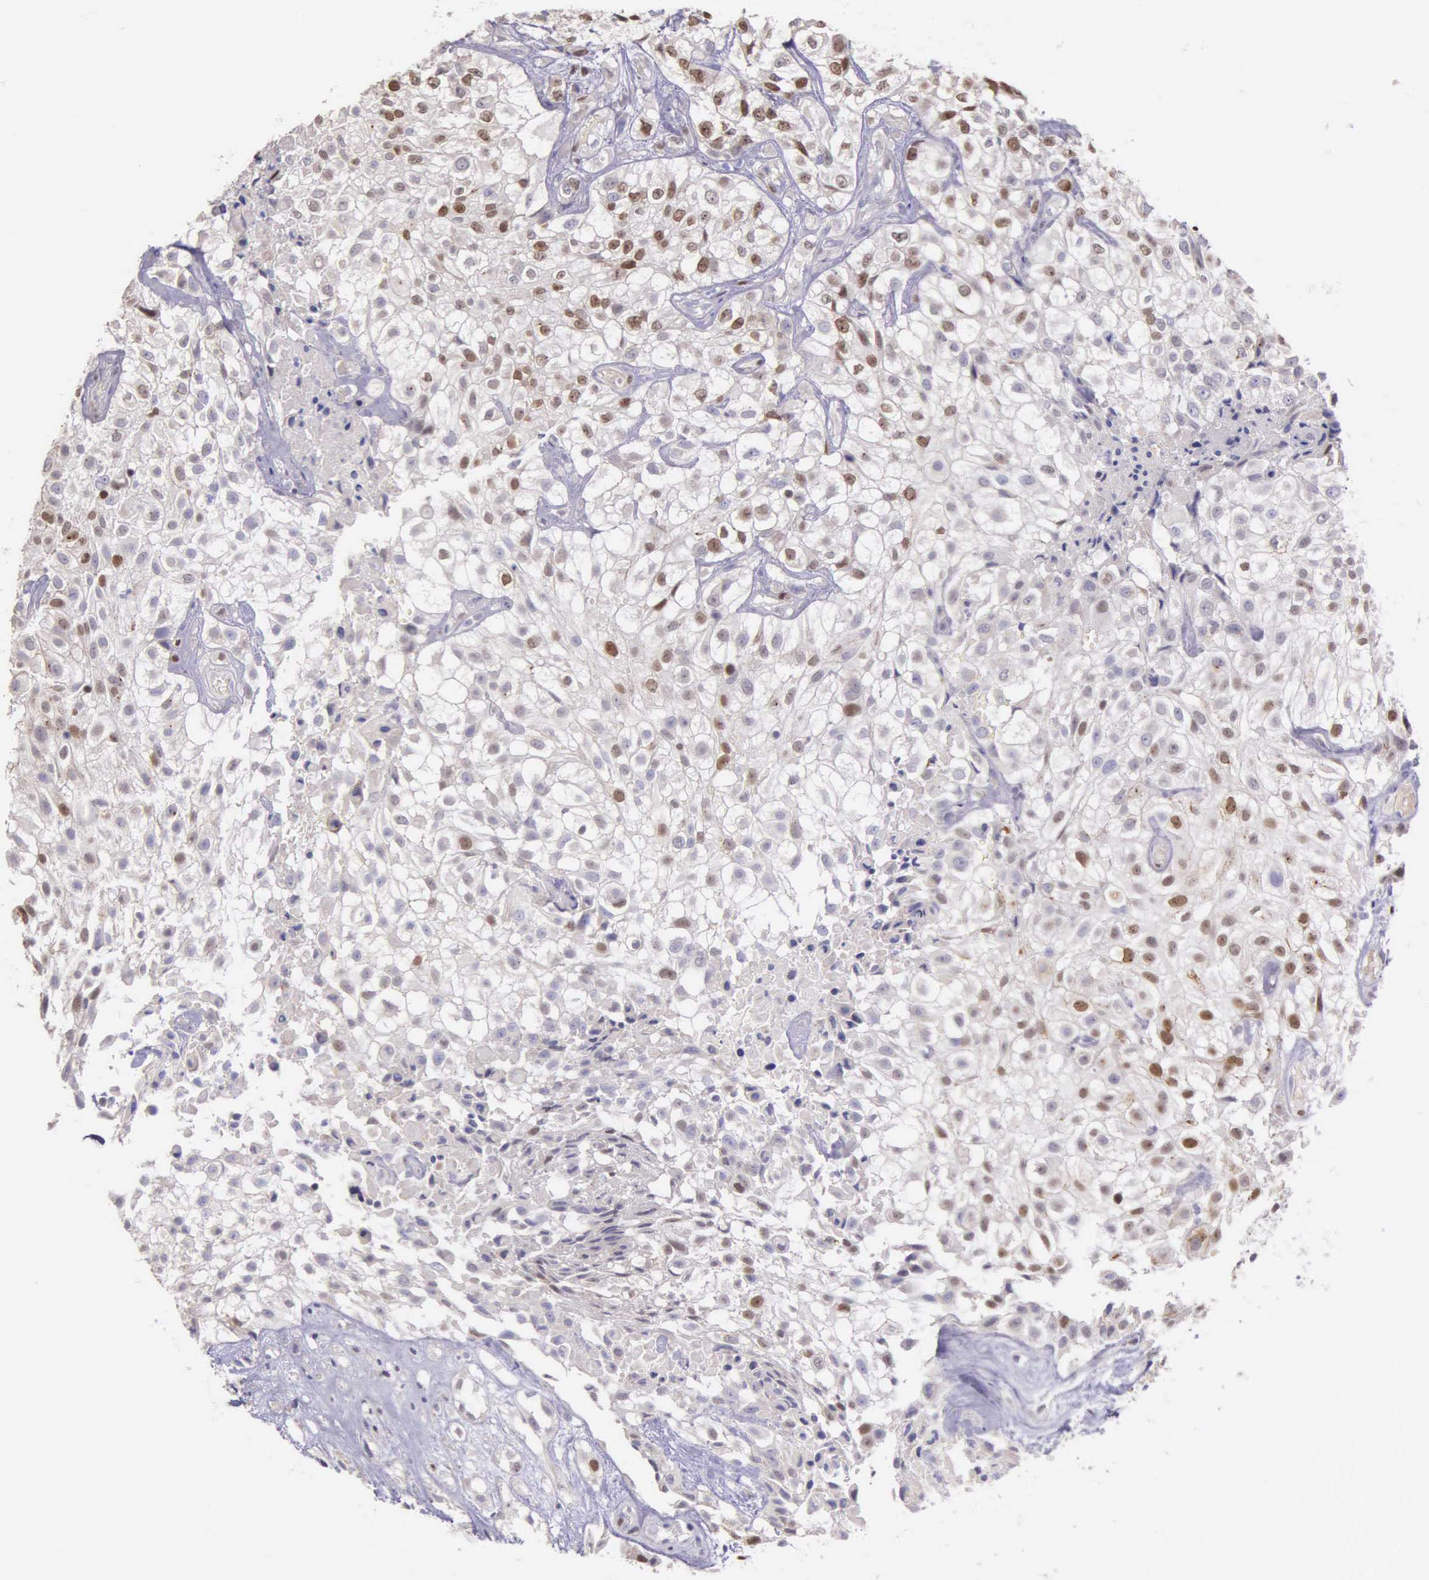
{"staining": {"intensity": "moderate", "quantity": "<25%", "location": "nuclear"}, "tissue": "urothelial cancer", "cell_type": "Tumor cells", "image_type": "cancer", "snomed": [{"axis": "morphology", "description": "Urothelial carcinoma, High grade"}, {"axis": "topography", "description": "Urinary bladder"}], "caption": "Urothelial carcinoma (high-grade) was stained to show a protein in brown. There is low levels of moderate nuclear expression in about <25% of tumor cells.", "gene": "MCM5", "patient": {"sex": "male", "age": 56}}